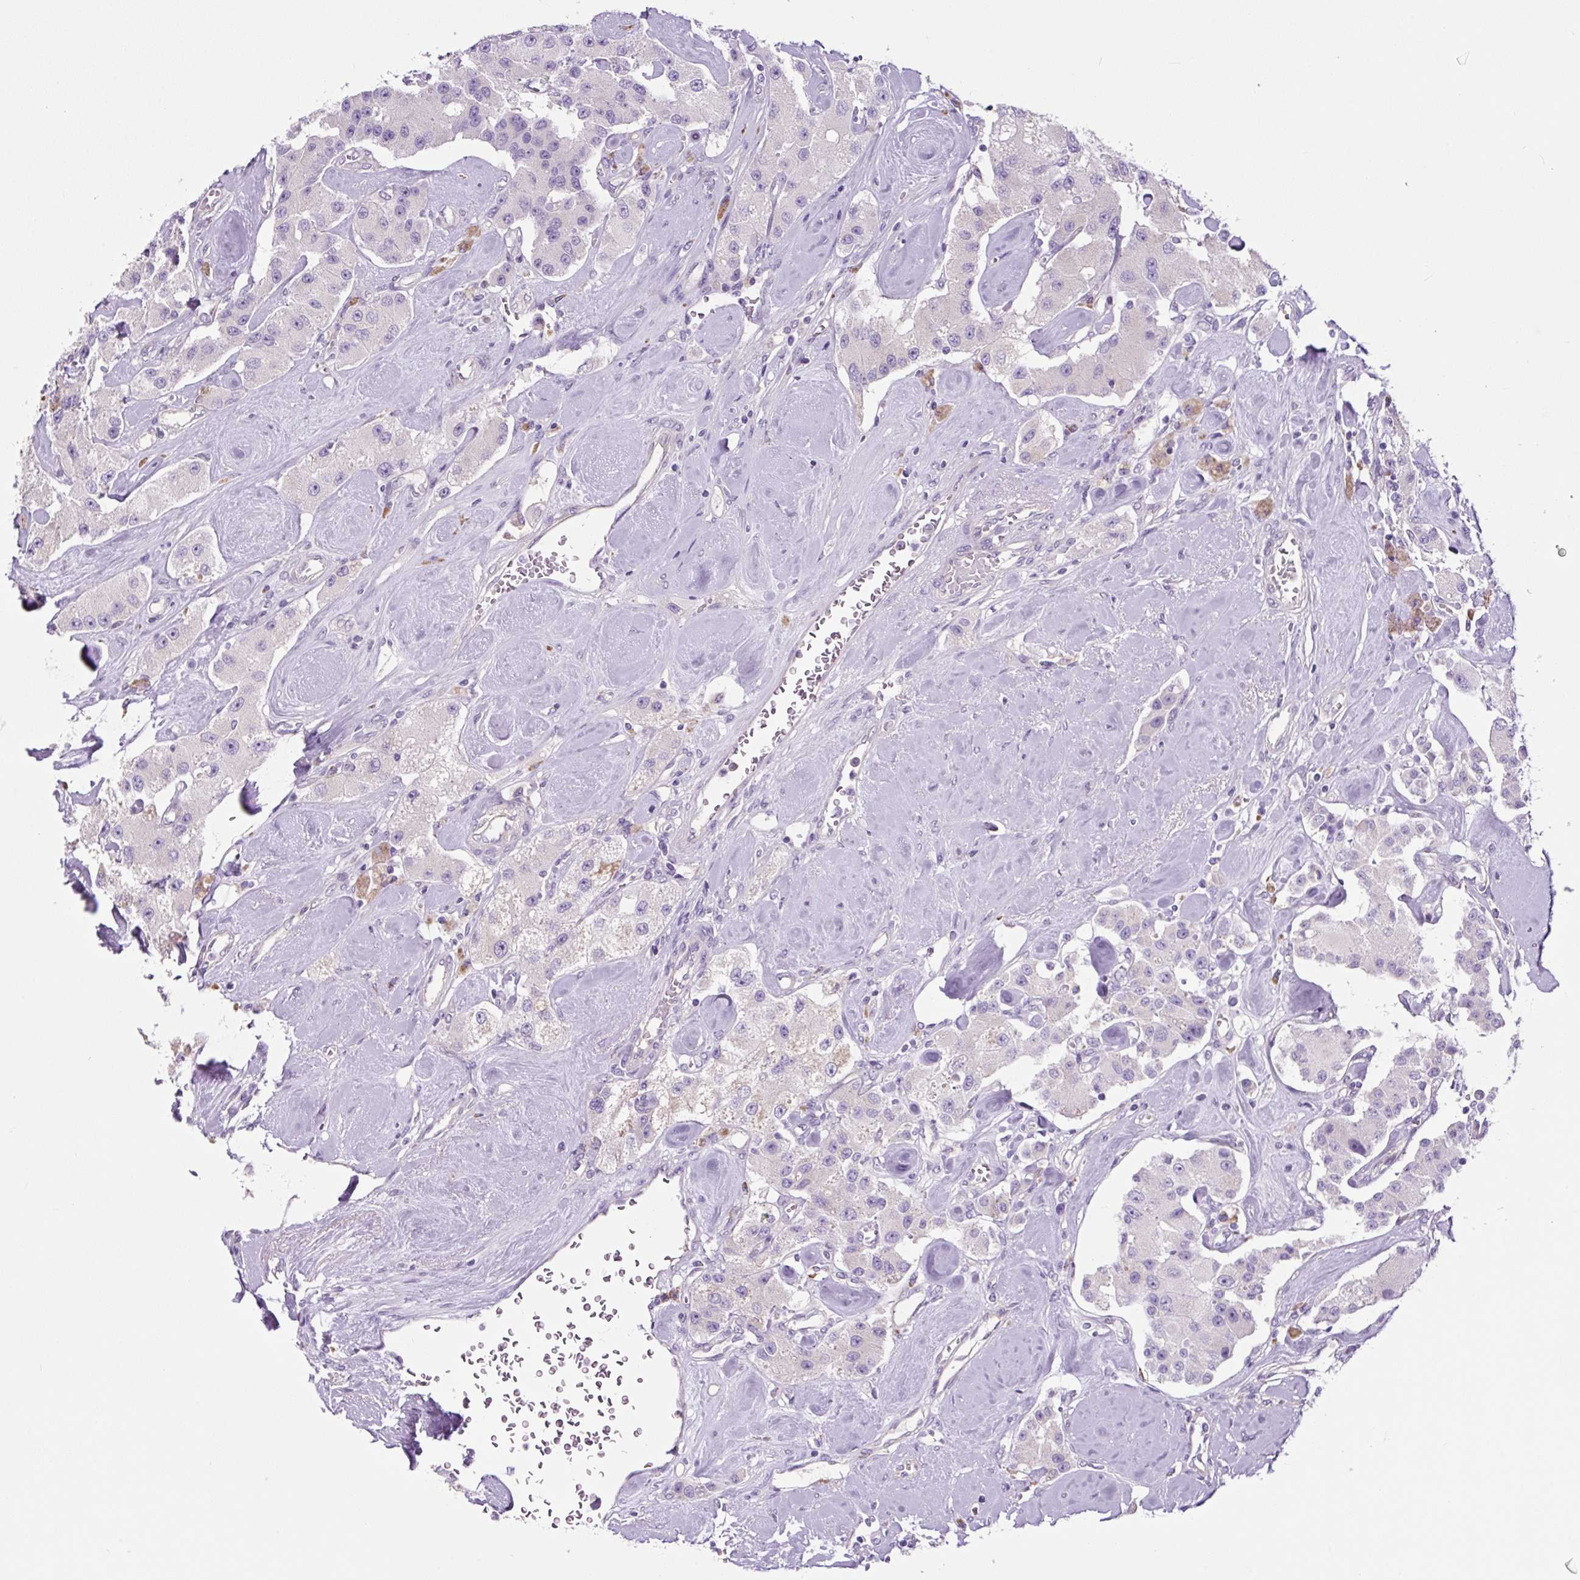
{"staining": {"intensity": "negative", "quantity": "none", "location": "none"}, "tissue": "carcinoid", "cell_type": "Tumor cells", "image_type": "cancer", "snomed": [{"axis": "morphology", "description": "Carcinoid, malignant, NOS"}, {"axis": "topography", "description": "Pancreas"}], "caption": "Tumor cells are negative for brown protein staining in carcinoid.", "gene": "GORASP1", "patient": {"sex": "male", "age": 41}}